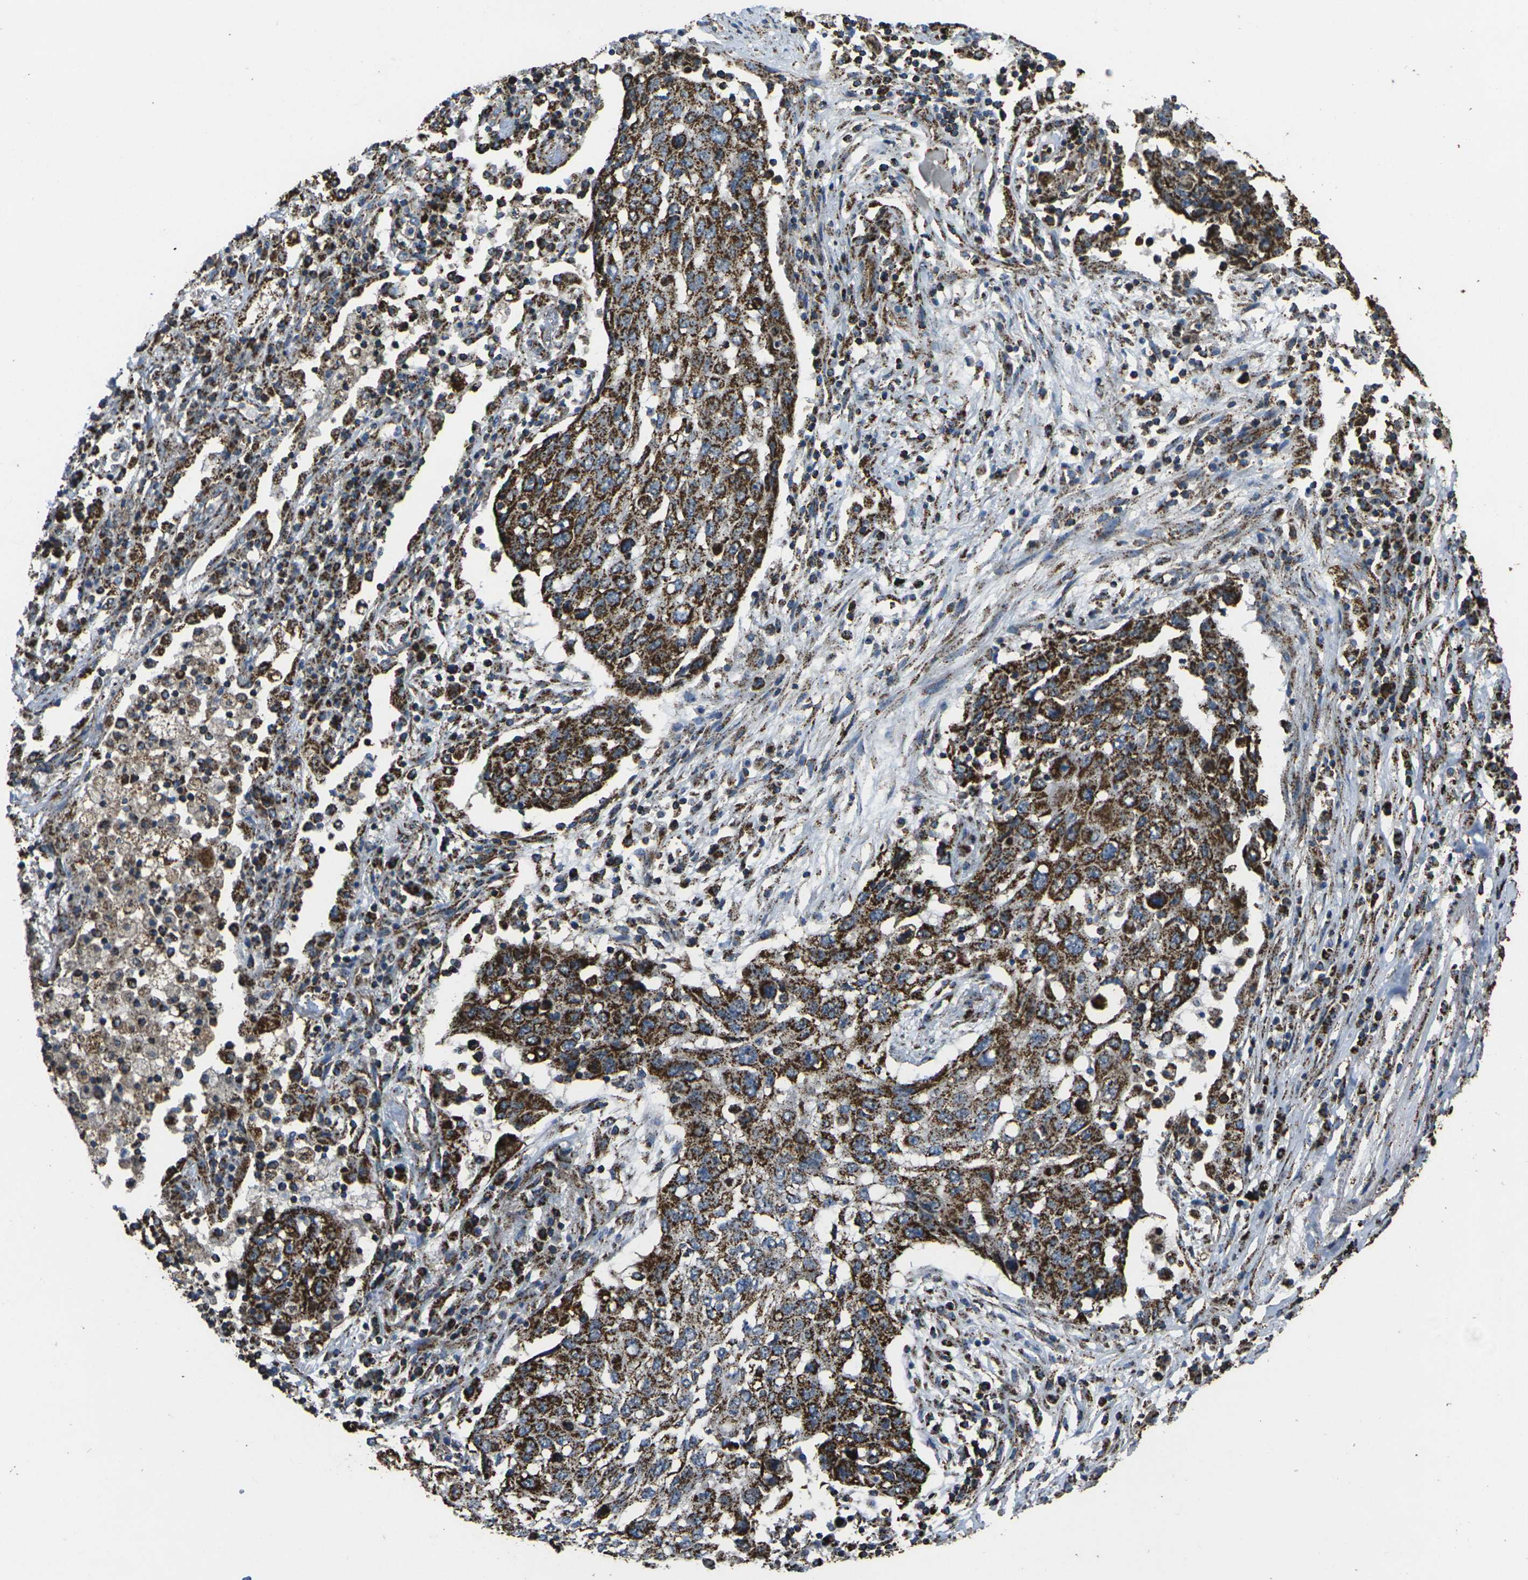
{"staining": {"intensity": "strong", "quantity": ">75%", "location": "cytoplasmic/membranous"}, "tissue": "lung cancer", "cell_type": "Tumor cells", "image_type": "cancer", "snomed": [{"axis": "morphology", "description": "Squamous cell carcinoma, NOS"}, {"axis": "topography", "description": "Lung"}], "caption": "Lung squamous cell carcinoma stained for a protein (brown) demonstrates strong cytoplasmic/membranous positive staining in about >75% of tumor cells.", "gene": "KLHL5", "patient": {"sex": "female", "age": 63}}